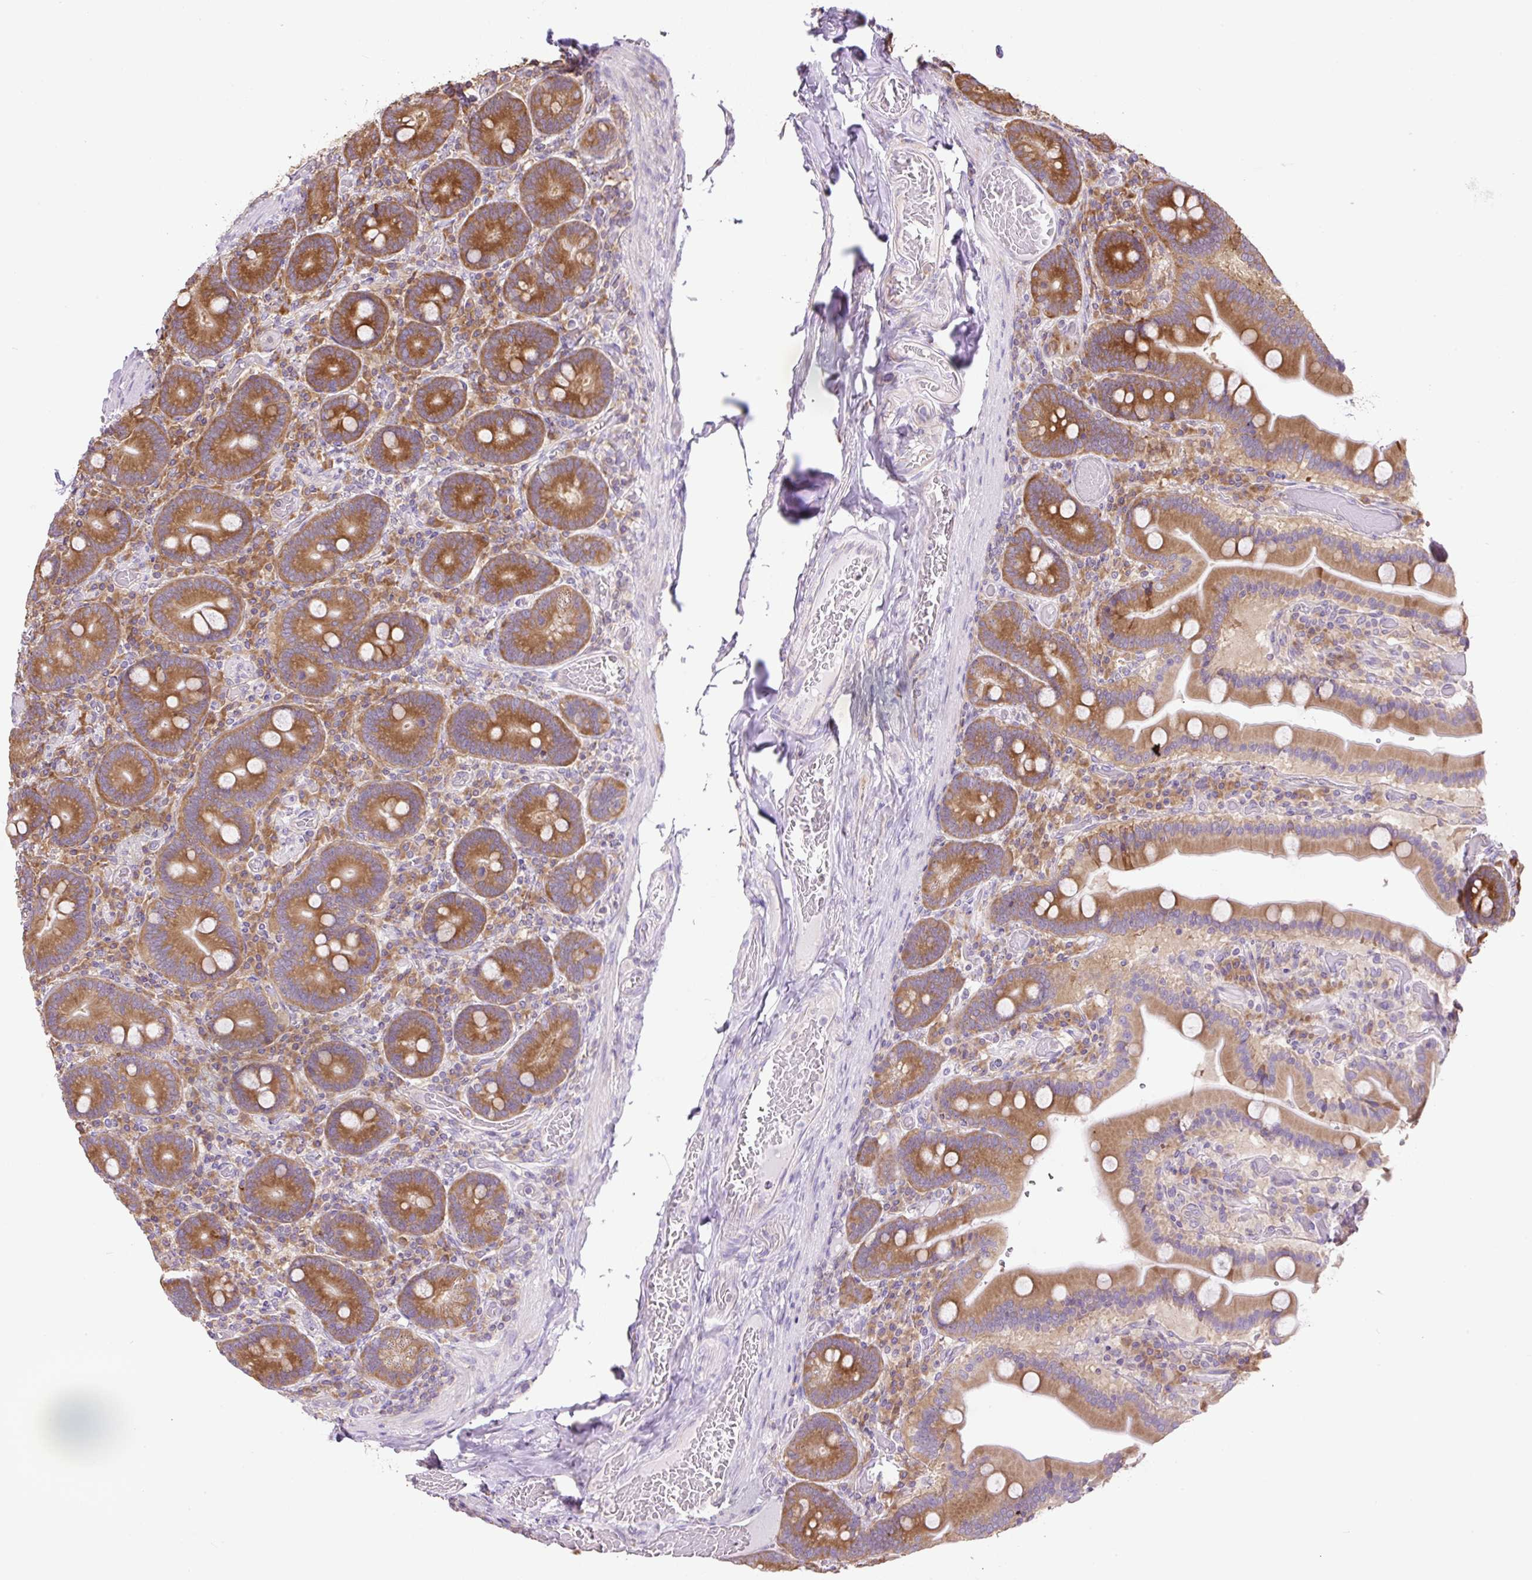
{"staining": {"intensity": "moderate", "quantity": ">75%", "location": "cytoplasmic/membranous"}, "tissue": "duodenum", "cell_type": "Glandular cells", "image_type": "normal", "snomed": [{"axis": "morphology", "description": "Normal tissue, NOS"}, {"axis": "topography", "description": "Duodenum"}], "caption": "Moderate cytoplasmic/membranous protein staining is seen in approximately >75% of glandular cells in duodenum.", "gene": "RPS23", "patient": {"sex": "female", "age": 62}}